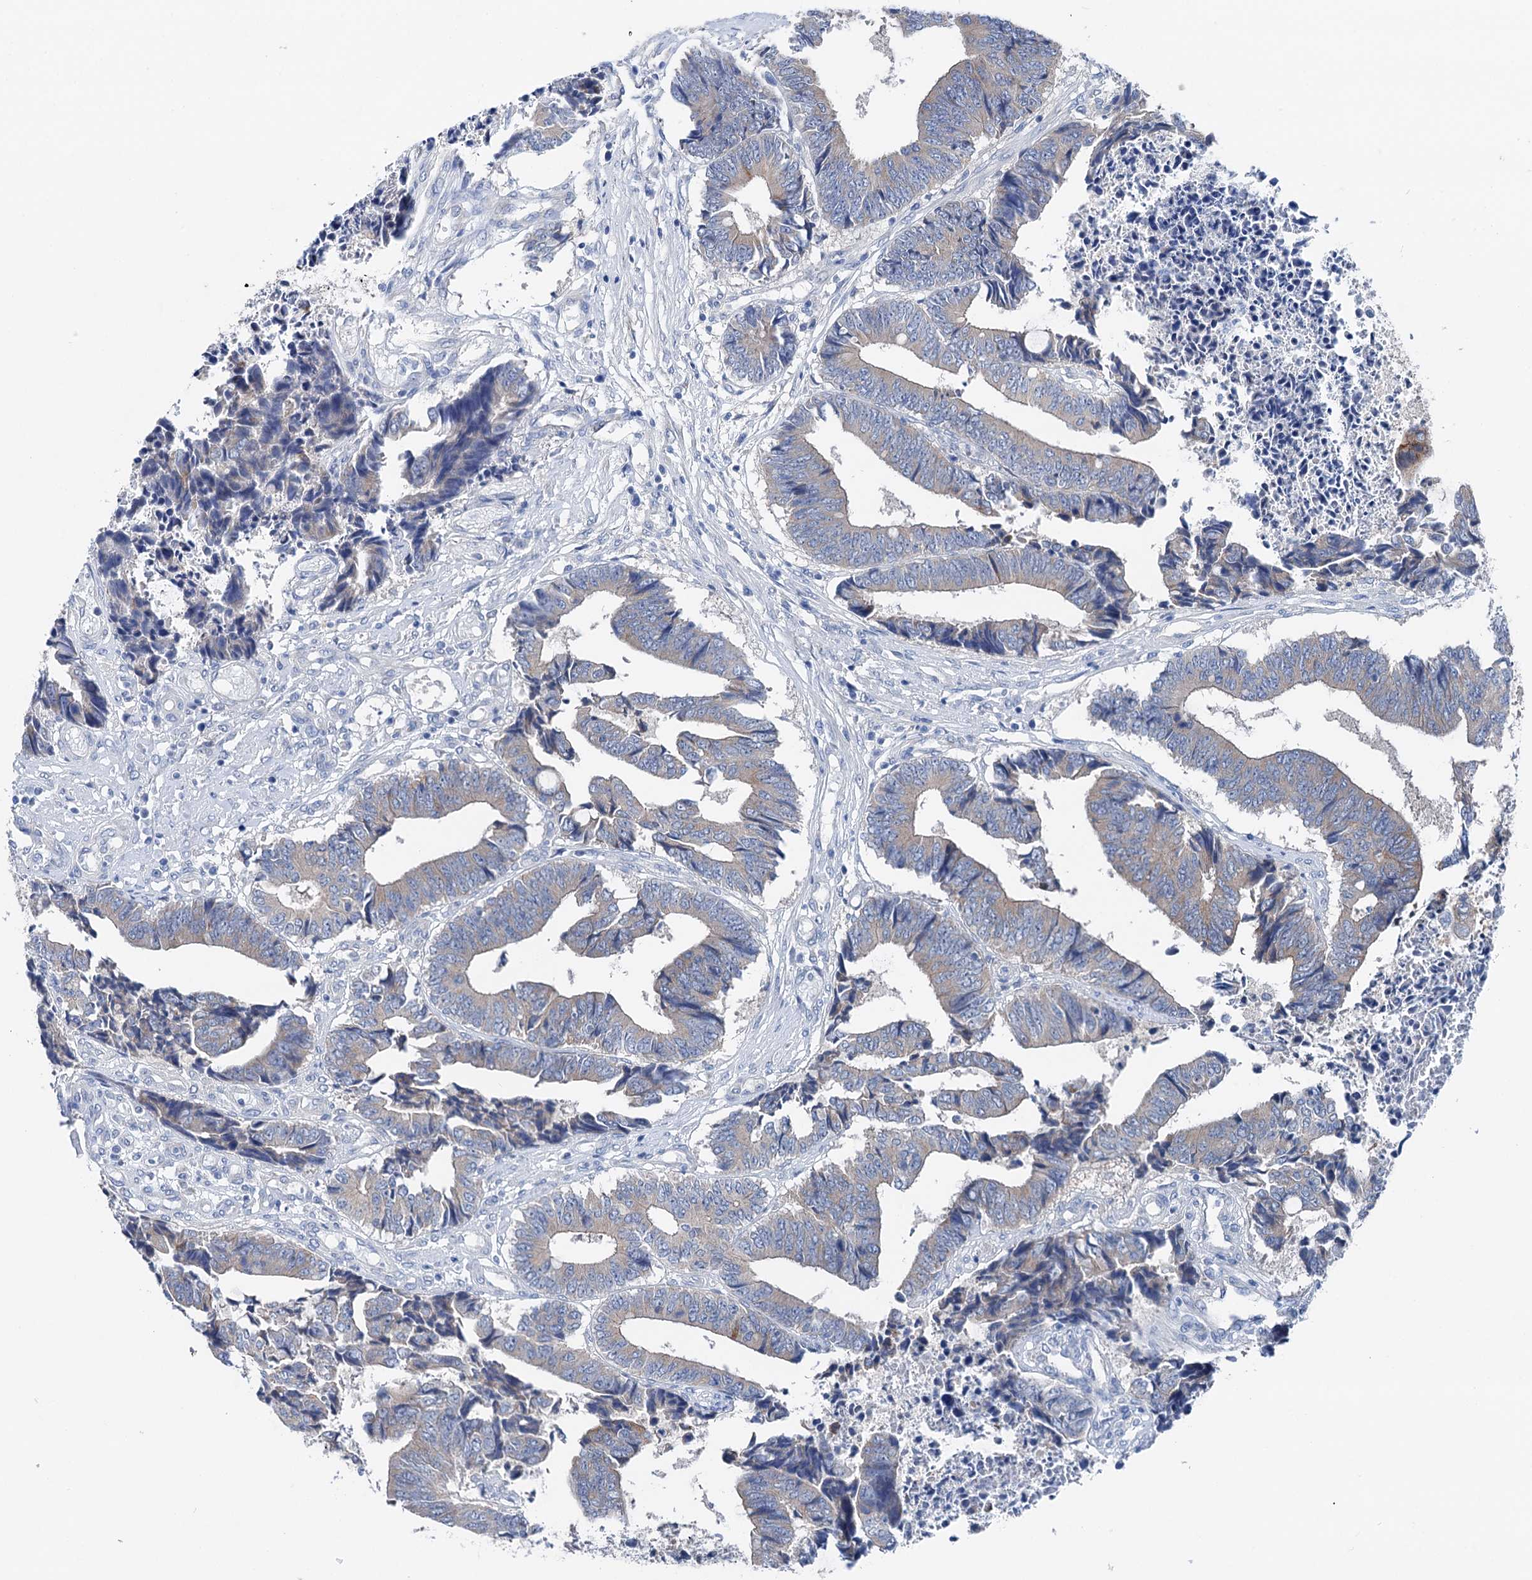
{"staining": {"intensity": "negative", "quantity": "none", "location": "none"}, "tissue": "colorectal cancer", "cell_type": "Tumor cells", "image_type": "cancer", "snomed": [{"axis": "morphology", "description": "Adenocarcinoma, NOS"}, {"axis": "topography", "description": "Rectum"}], "caption": "There is no significant expression in tumor cells of colorectal adenocarcinoma.", "gene": "SHROOM1", "patient": {"sex": "male", "age": 84}}